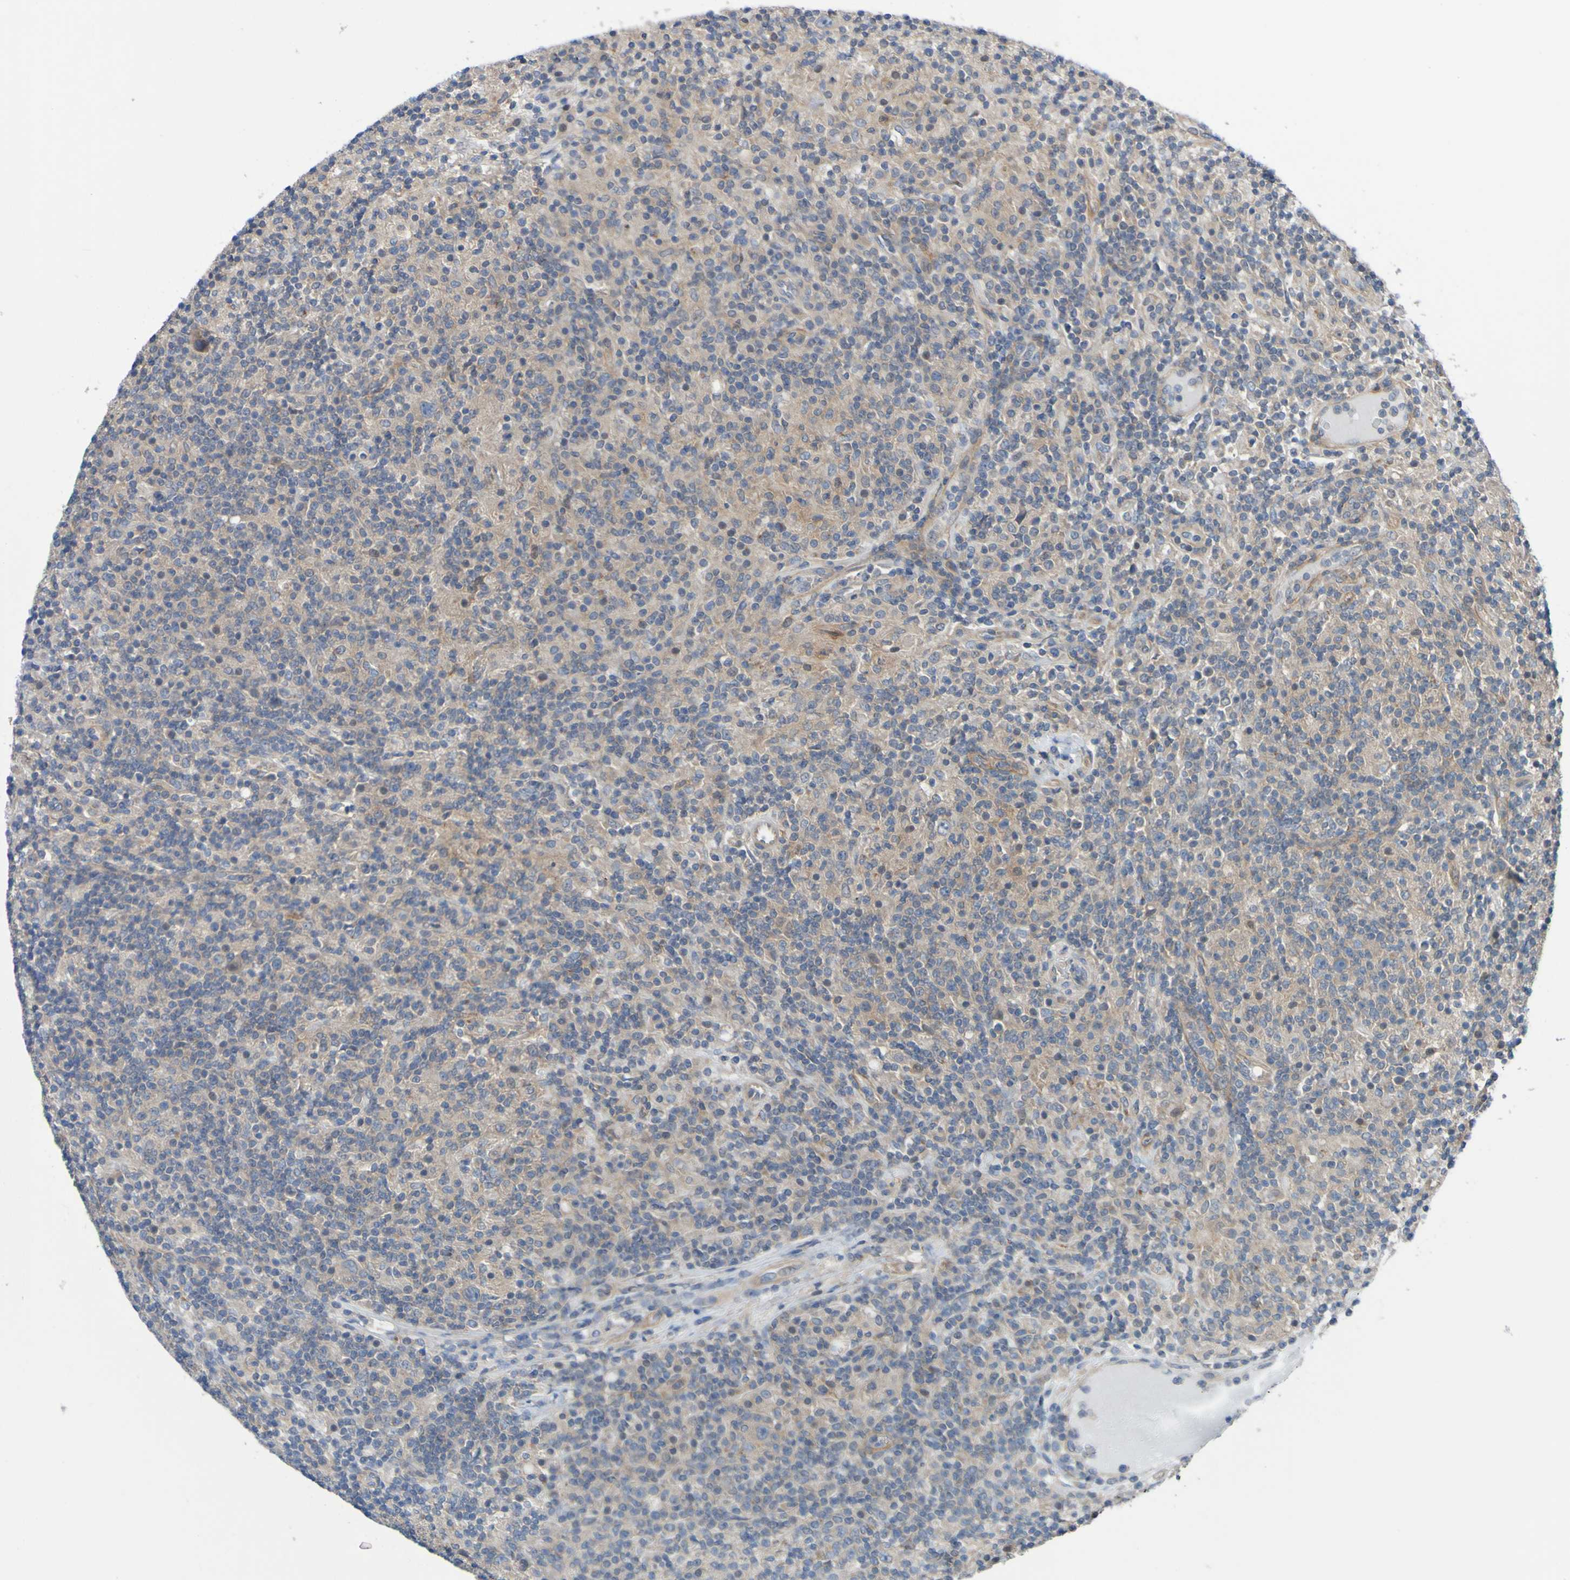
{"staining": {"intensity": "weak", "quantity": ">75%", "location": "cytoplasmic/membranous"}, "tissue": "lymphoma", "cell_type": "Tumor cells", "image_type": "cancer", "snomed": [{"axis": "morphology", "description": "Hodgkin's disease, NOS"}, {"axis": "topography", "description": "Lymph node"}], "caption": "Immunohistochemical staining of lymphoma demonstrates low levels of weak cytoplasmic/membranous protein staining in about >75% of tumor cells.", "gene": "SDK1", "patient": {"sex": "male", "age": 70}}